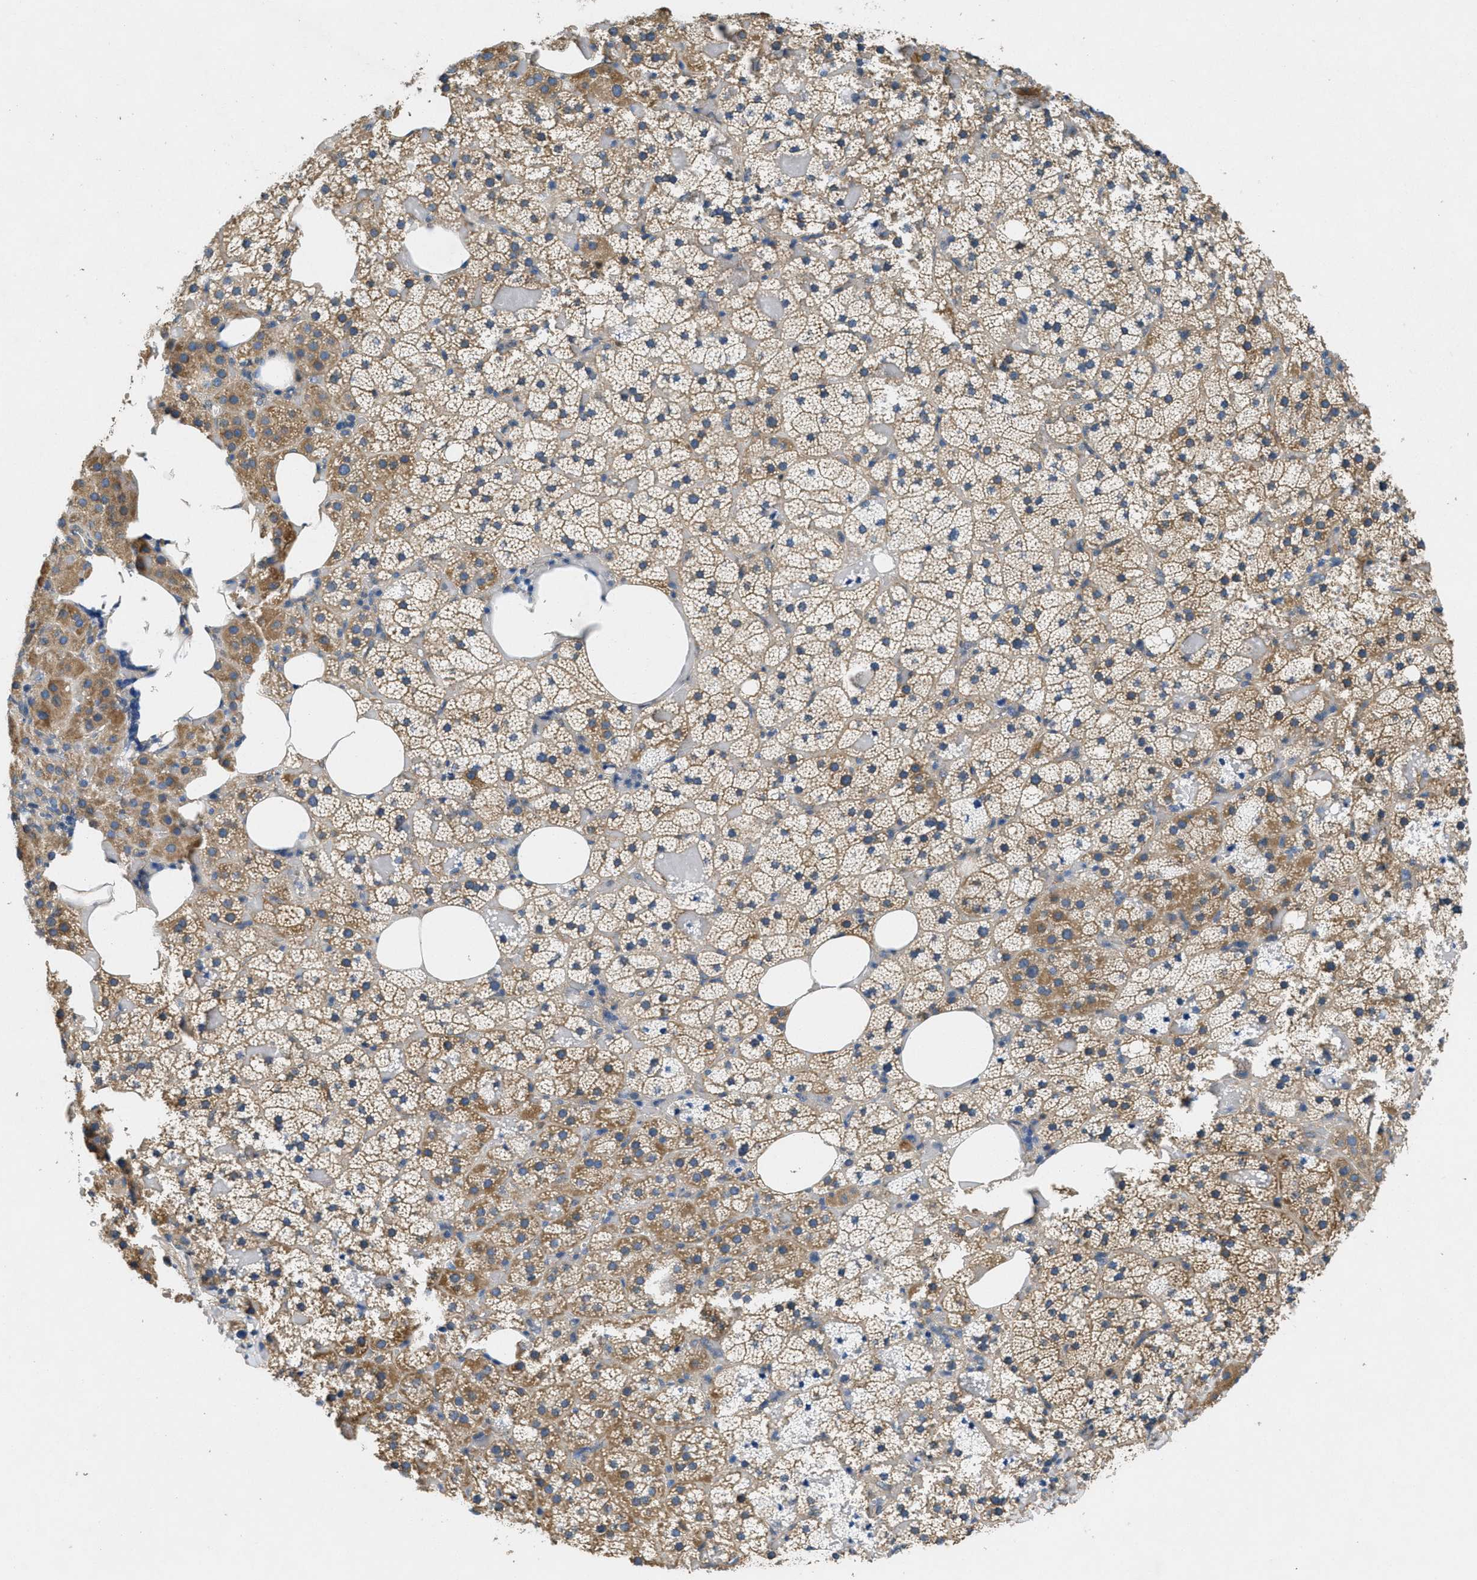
{"staining": {"intensity": "moderate", "quantity": ">75%", "location": "cytoplasmic/membranous"}, "tissue": "adrenal gland", "cell_type": "Glandular cells", "image_type": "normal", "snomed": [{"axis": "morphology", "description": "Normal tissue, NOS"}, {"axis": "topography", "description": "Adrenal gland"}], "caption": "Brown immunohistochemical staining in unremarkable adrenal gland demonstrates moderate cytoplasmic/membranous expression in about >75% of glandular cells.", "gene": "TOMM70", "patient": {"sex": "female", "age": 59}}